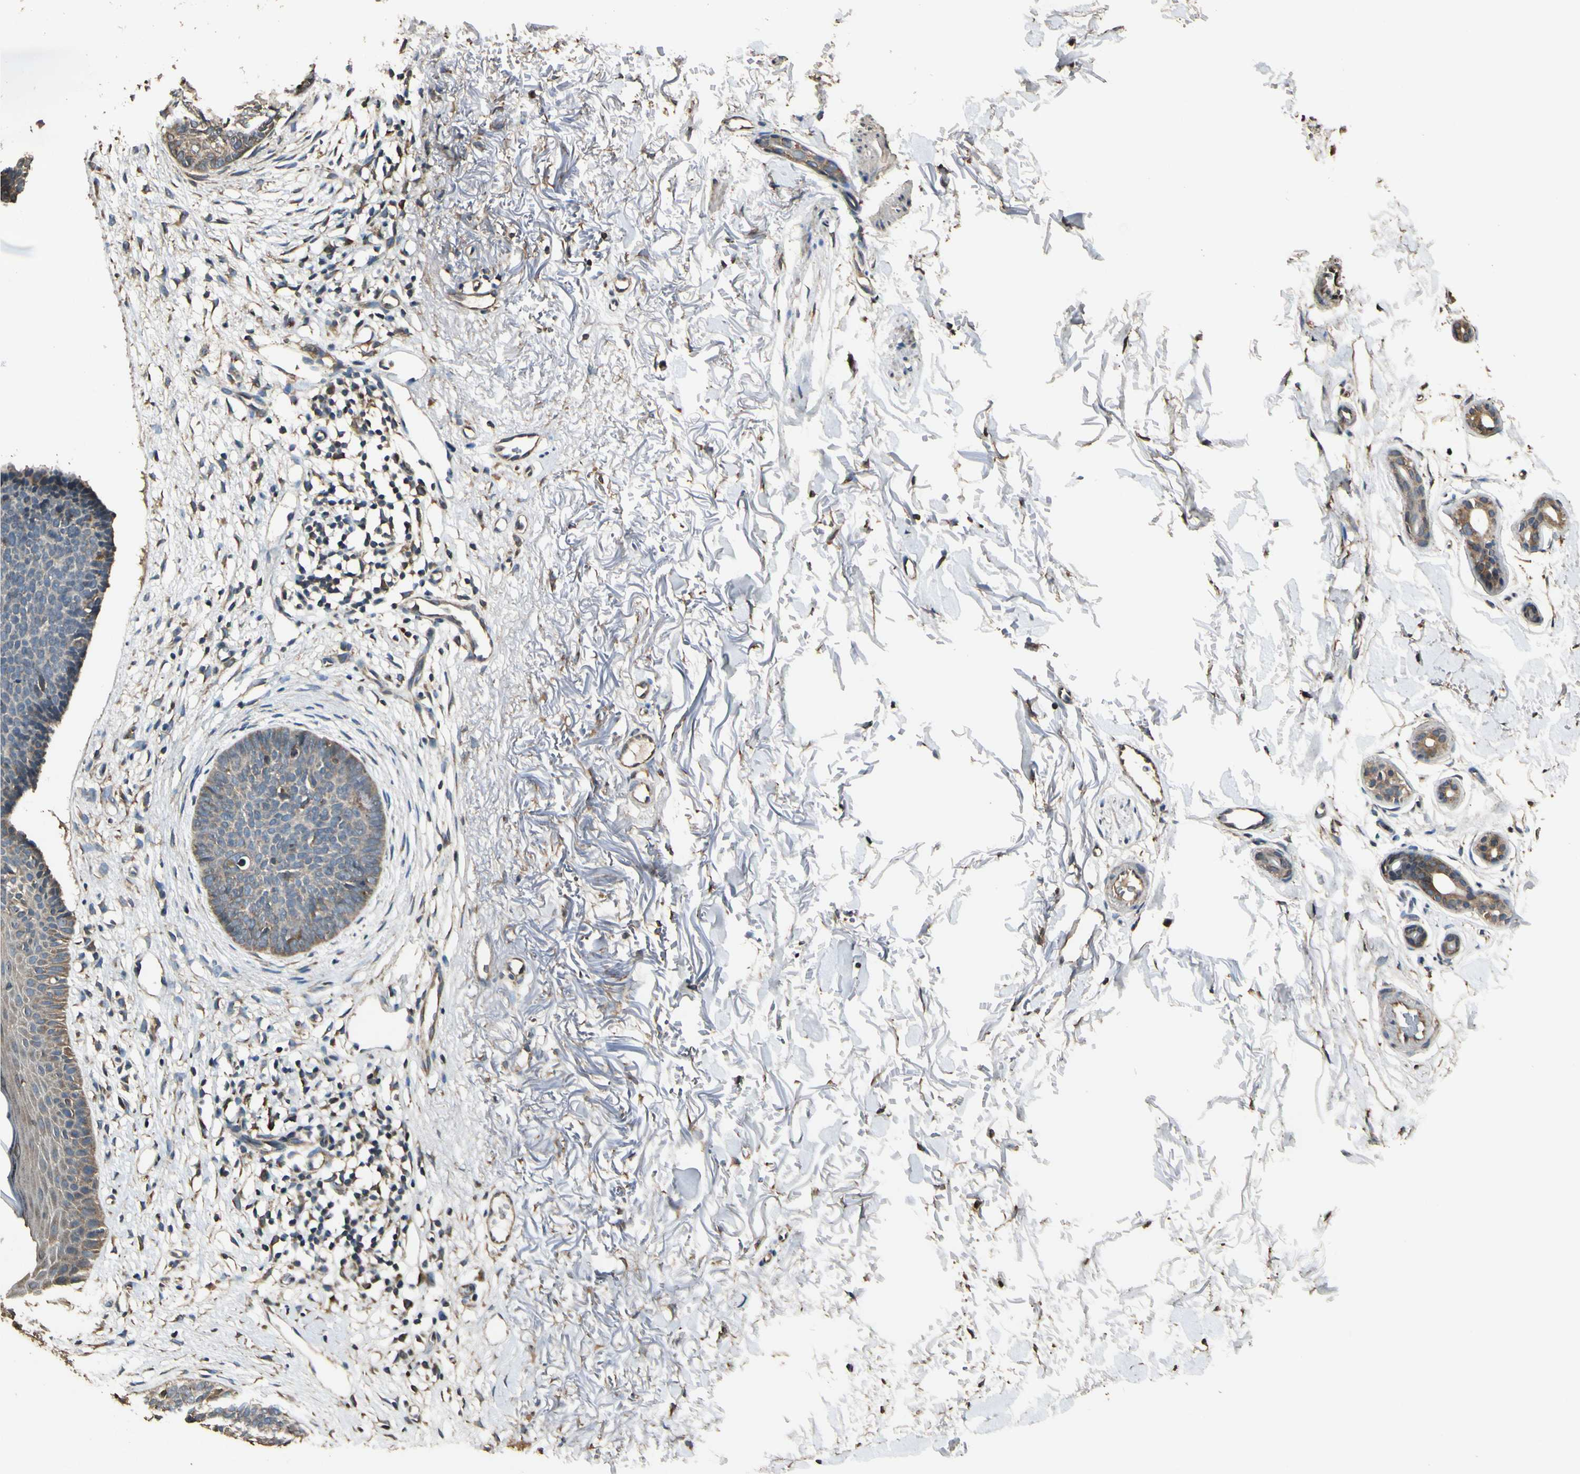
{"staining": {"intensity": "weak", "quantity": "25%-75%", "location": "cytoplasmic/membranous"}, "tissue": "skin cancer", "cell_type": "Tumor cells", "image_type": "cancer", "snomed": [{"axis": "morphology", "description": "Basal cell carcinoma"}, {"axis": "topography", "description": "Skin"}], "caption": "Immunohistochemistry (IHC) (DAB (3,3'-diaminobenzidine)) staining of human skin cancer reveals weak cytoplasmic/membranous protein expression in approximately 25%-75% of tumor cells.", "gene": "STX18", "patient": {"sex": "female", "age": 70}}